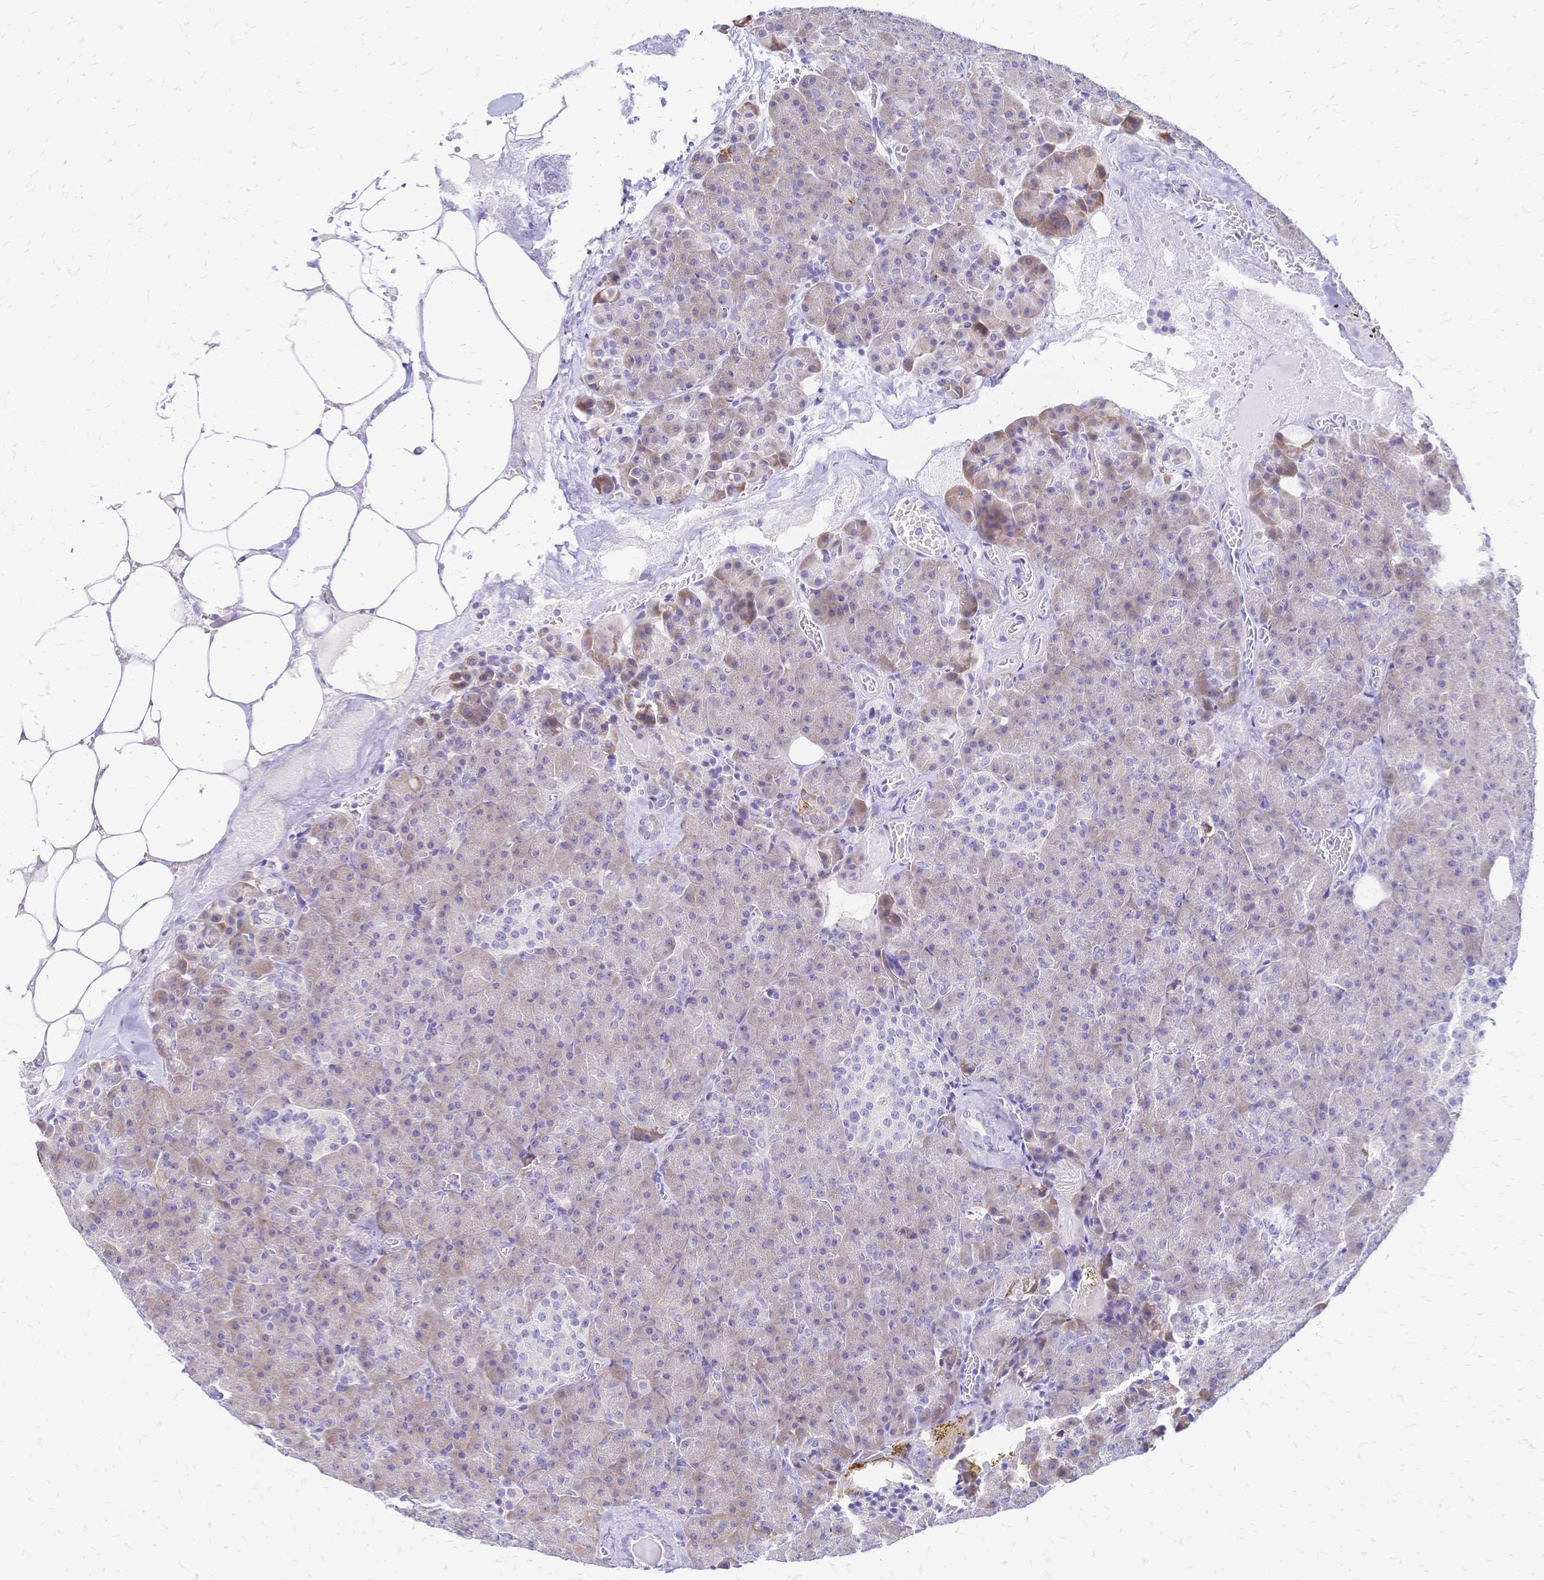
{"staining": {"intensity": "weak", "quantity": "25%-75%", "location": "cytoplasmic/membranous"}, "tissue": "pancreas", "cell_type": "Exocrine glandular cells", "image_type": "normal", "snomed": [{"axis": "morphology", "description": "Normal tissue, NOS"}, {"axis": "topography", "description": "Pancreas"}], "caption": "Immunohistochemistry (DAB (3,3'-diaminobenzidine)) staining of normal human pancreas reveals weak cytoplasmic/membranous protein staining in approximately 25%-75% of exocrine glandular cells. Immunohistochemistry (ihc) stains the protein in brown and the nuclei are stained blue.", "gene": "GRB7", "patient": {"sex": "female", "age": 74}}